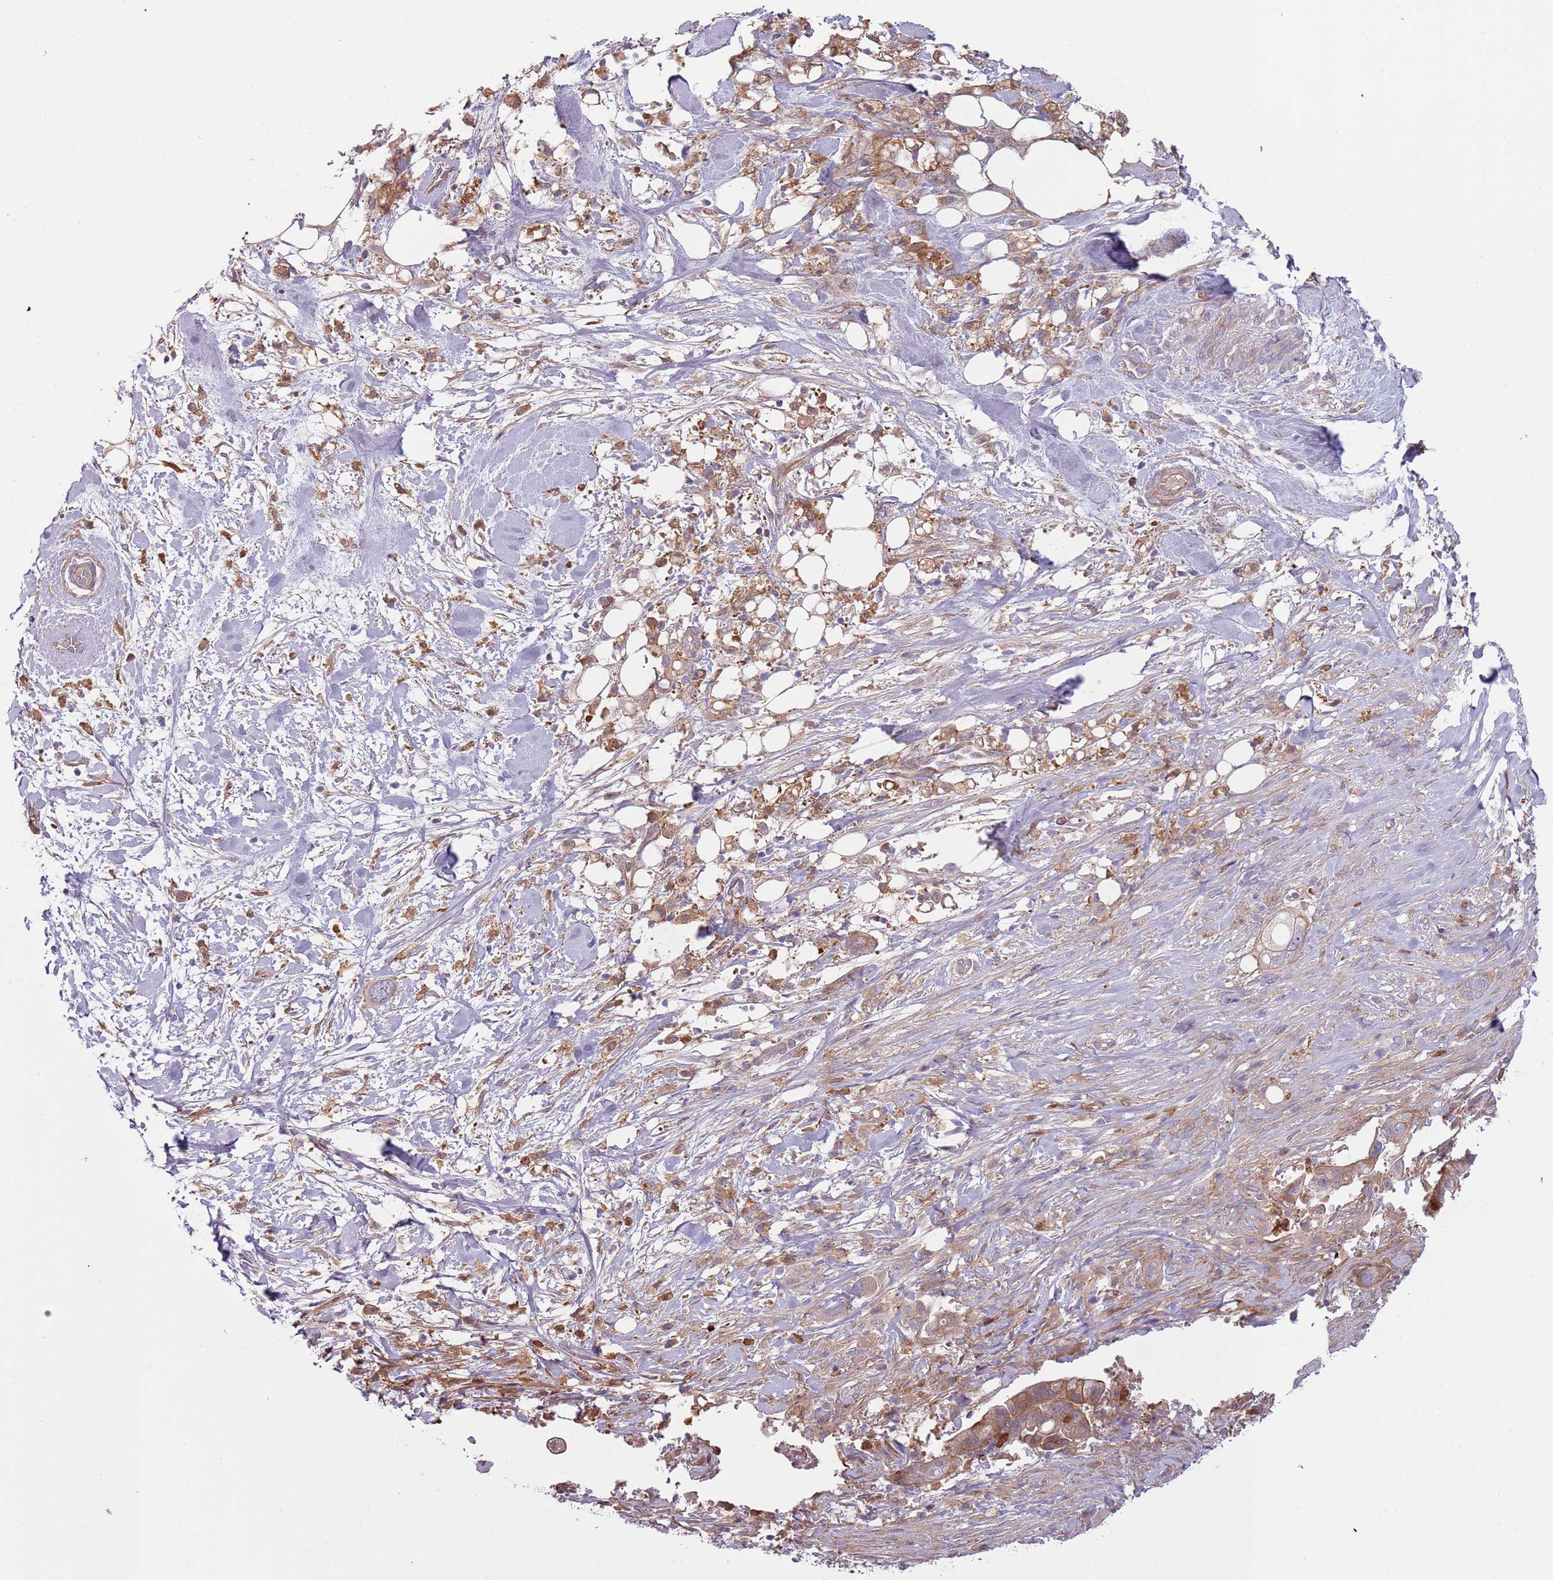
{"staining": {"intensity": "moderate", "quantity": "25%-75%", "location": "cytoplasmic/membranous"}, "tissue": "pancreatic cancer", "cell_type": "Tumor cells", "image_type": "cancer", "snomed": [{"axis": "morphology", "description": "Adenocarcinoma, NOS"}, {"axis": "topography", "description": "Pancreas"}], "caption": "Tumor cells exhibit medium levels of moderate cytoplasmic/membranous staining in approximately 25%-75% of cells in human pancreatic cancer.", "gene": "NADK", "patient": {"sex": "male", "age": 44}}